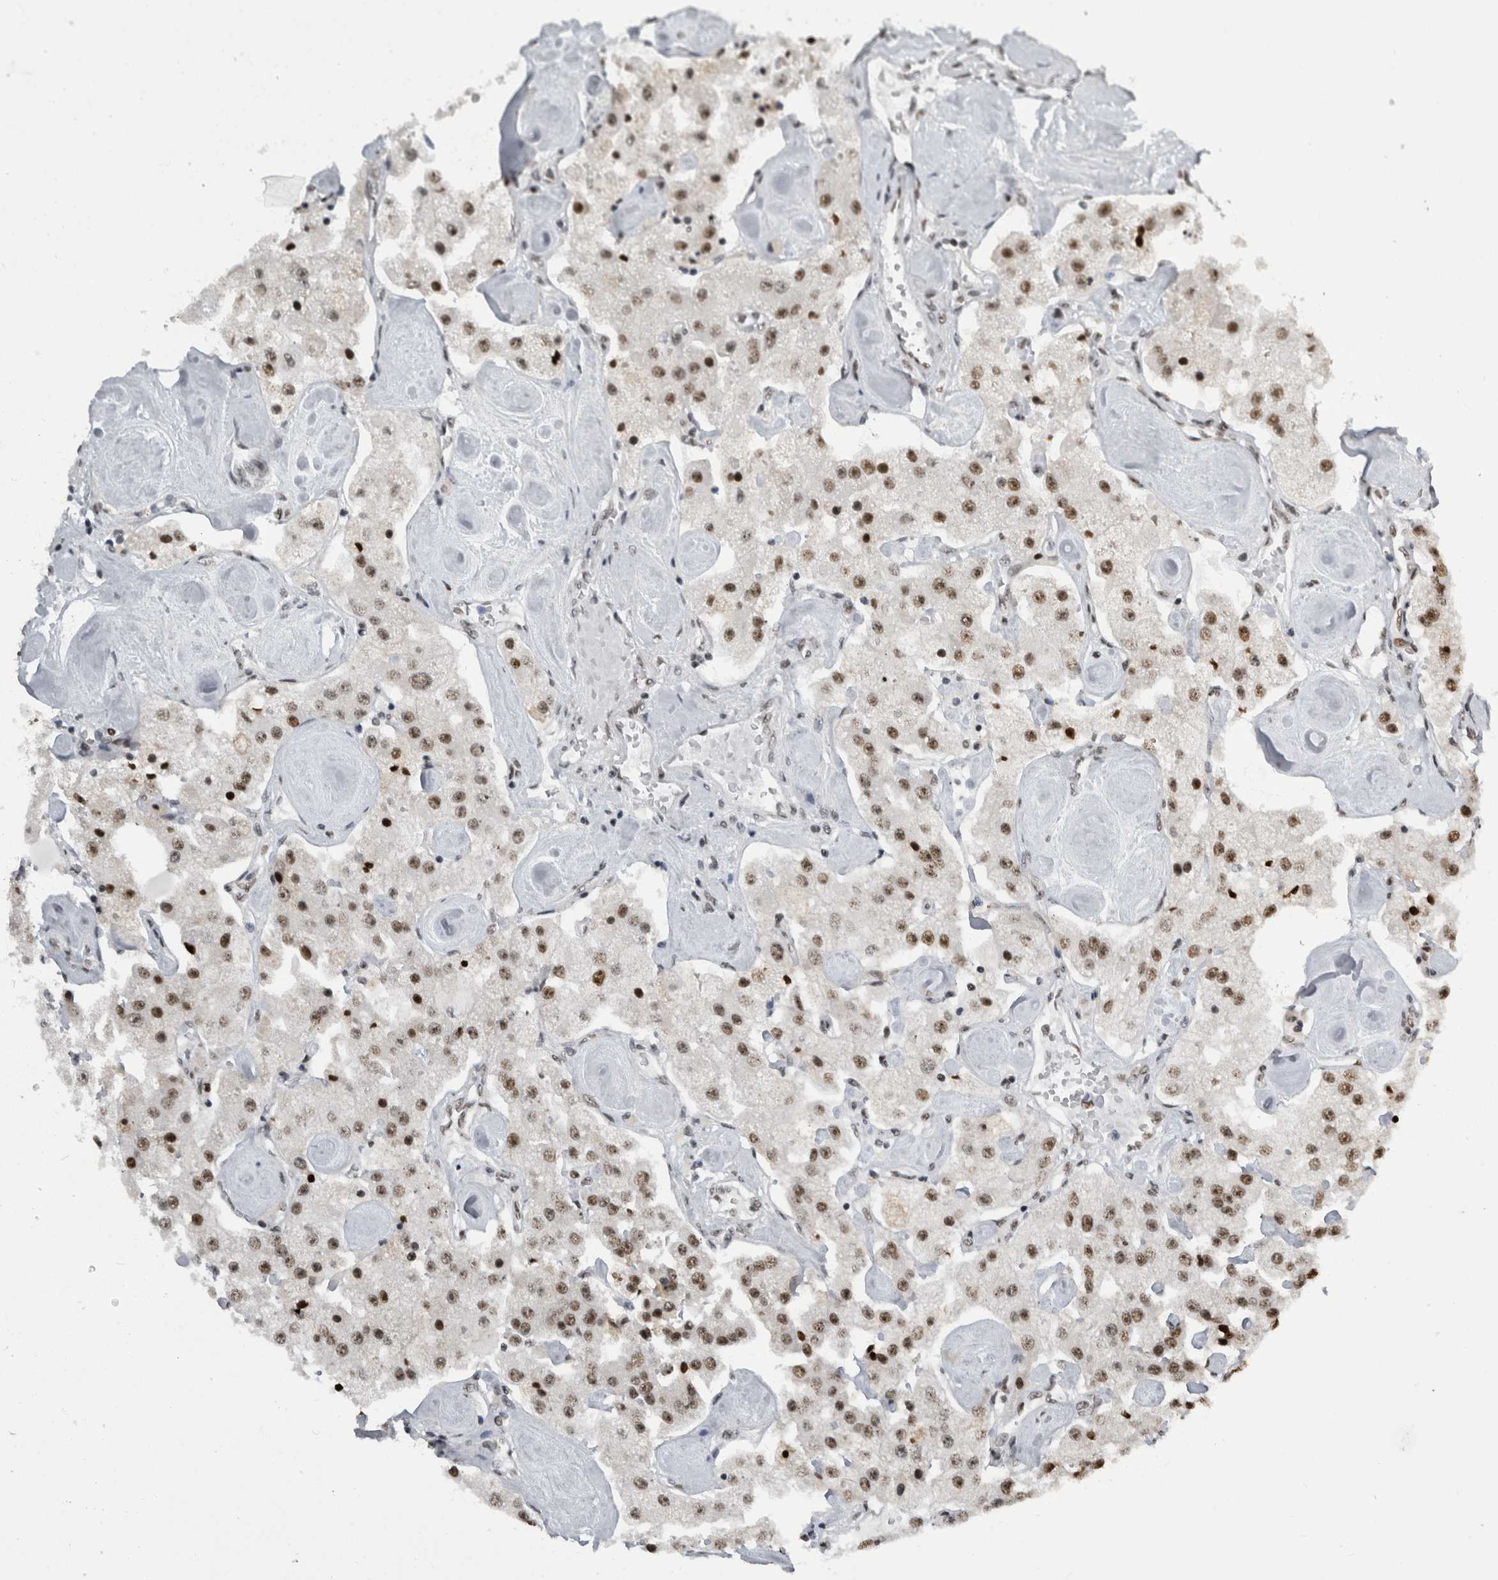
{"staining": {"intensity": "strong", "quantity": ">75%", "location": "nuclear"}, "tissue": "carcinoid", "cell_type": "Tumor cells", "image_type": "cancer", "snomed": [{"axis": "morphology", "description": "Carcinoid, malignant, NOS"}, {"axis": "topography", "description": "Pancreas"}], "caption": "Strong nuclear expression for a protein is seen in approximately >75% of tumor cells of malignant carcinoid using IHC.", "gene": "ZSCAN2", "patient": {"sex": "male", "age": 41}}